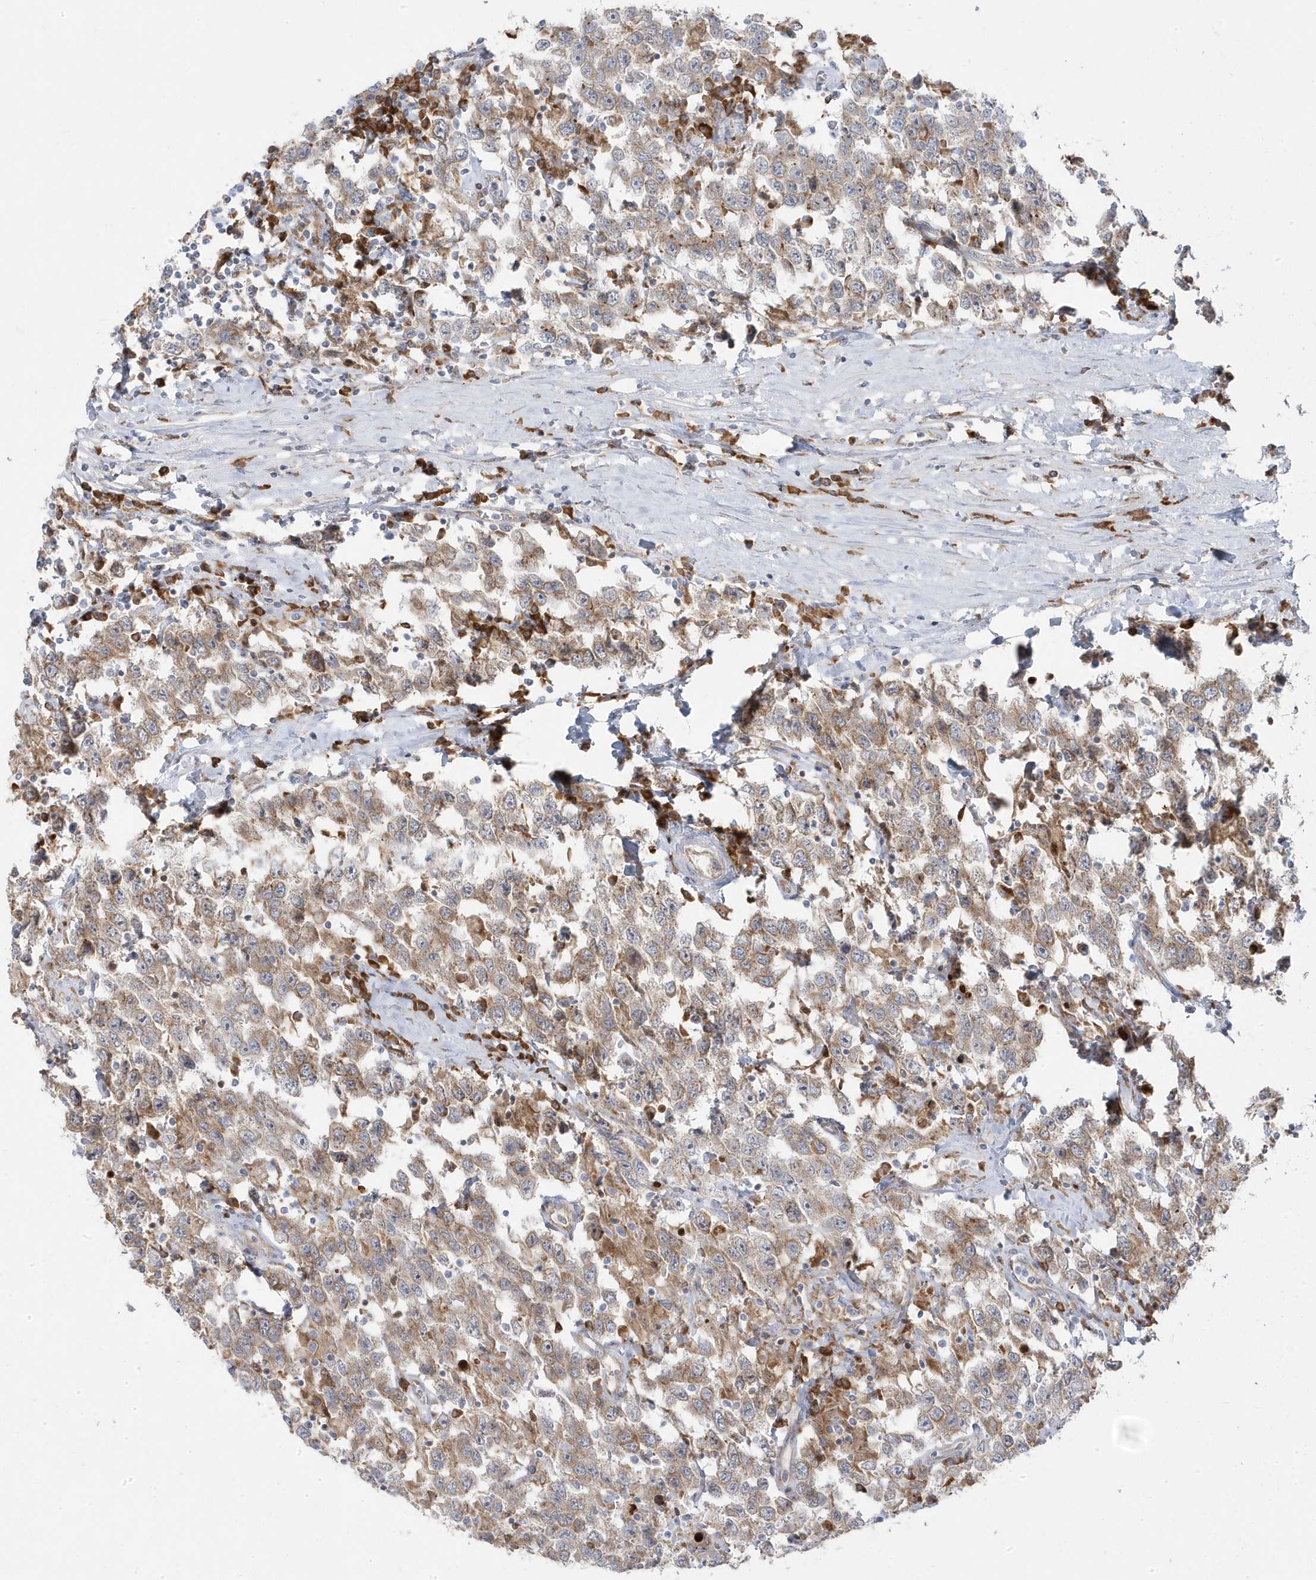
{"staining": {"intensity": "weak", "quantity": ">75%", "location": "cytoplasmic/membranous"}, "tissue": "testis cancer", "cell_type": "Tumor cells", "image_type": "cancer", "snomed": [{"axis": "morphology", "description": "Seminoma, NOS"}, {"axis": "topography", "description": "Testis"}], "caption": "Protein staining of testis cancer (seminoma) tissue displays weak cytoplasmic/membranous staining in about >75% of tumor cells.", "gene": "ZNF654", "patient": {"sex": "male", "age": 41}}